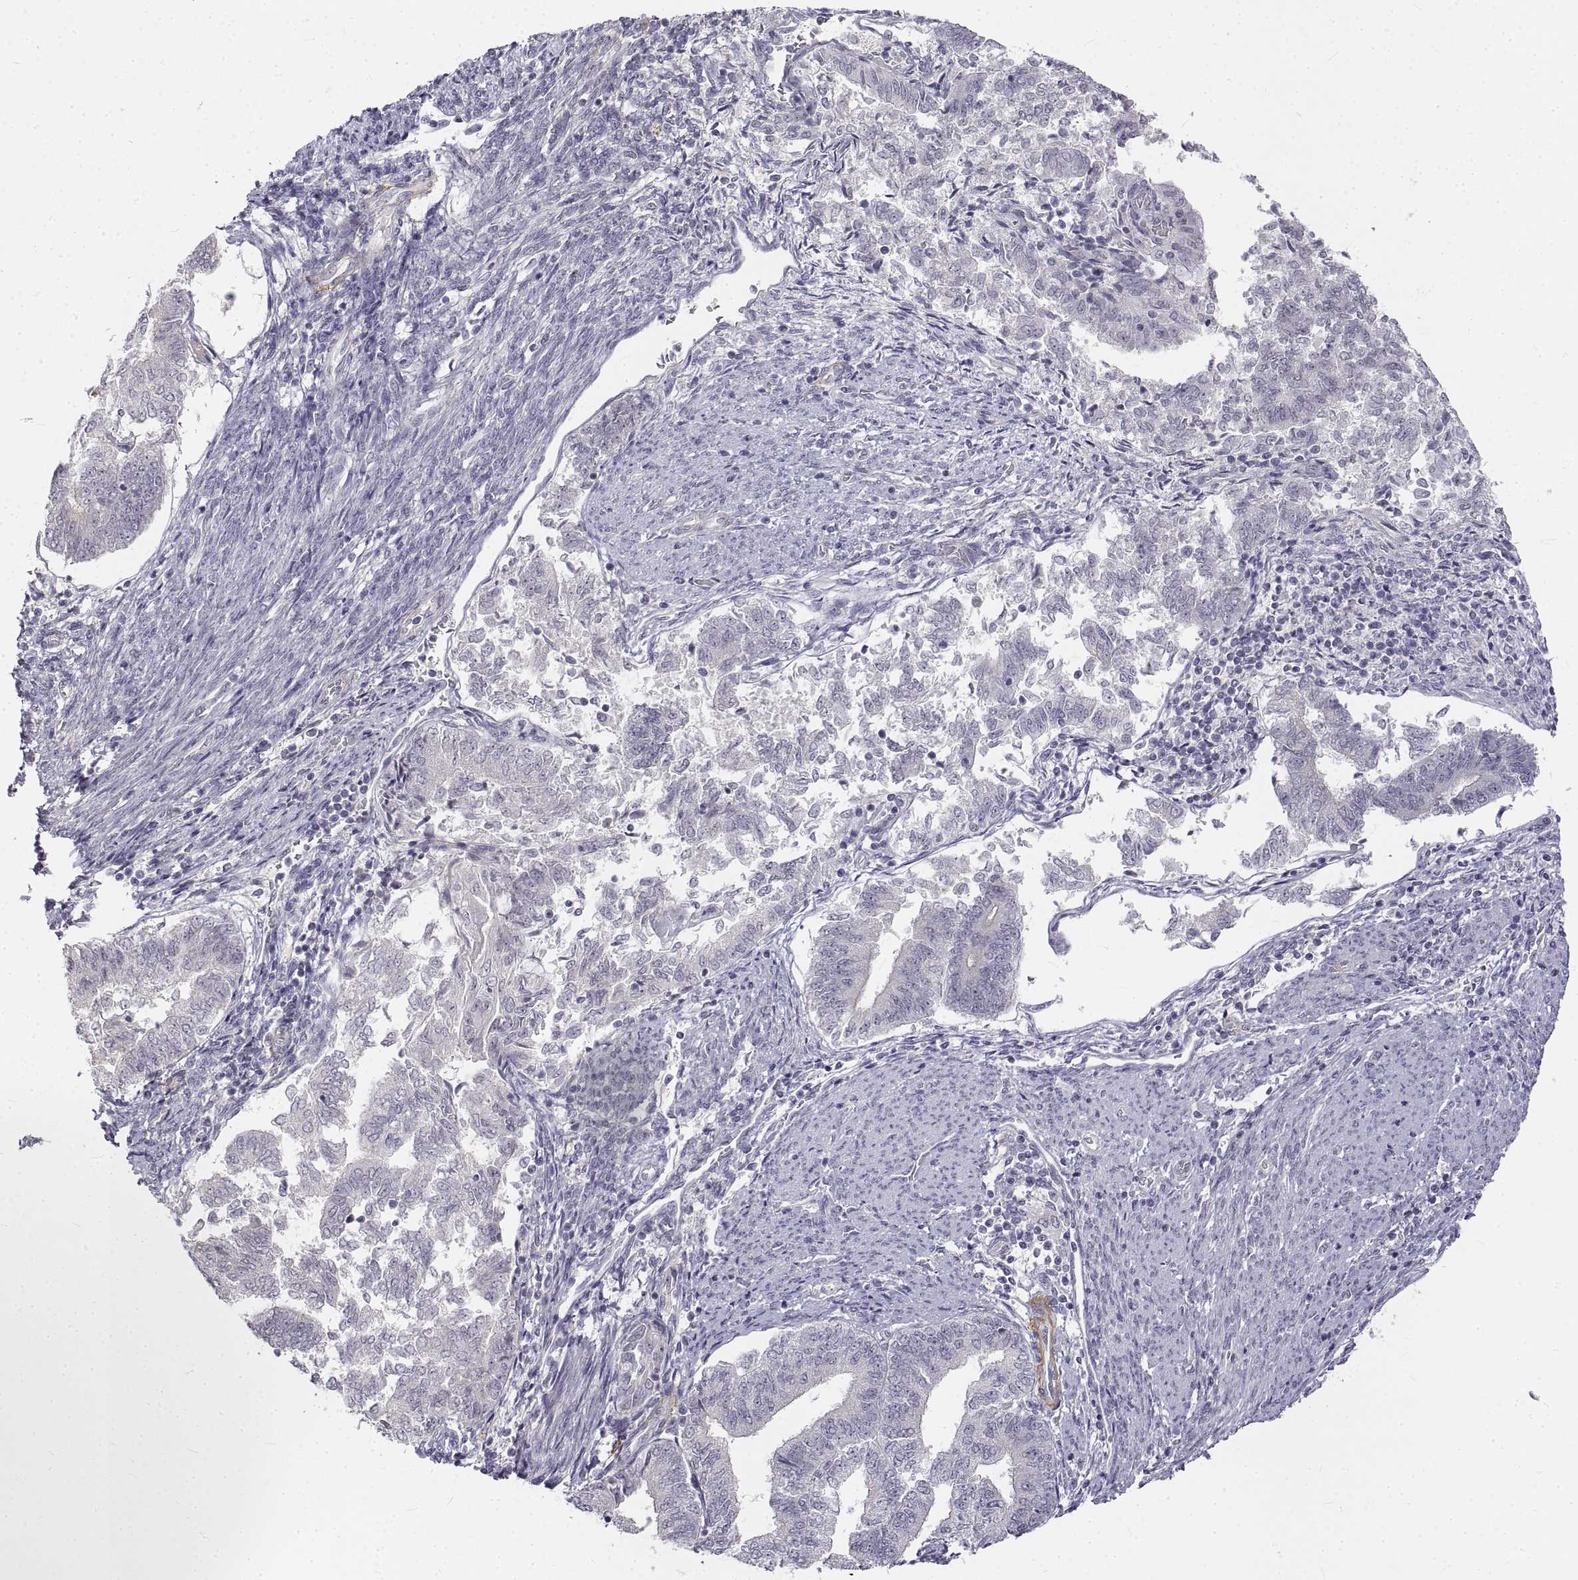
{"staining": {"intensity": "negative", "quantity": "none", "location": "none"}, "tissue": "endometrial cancer", "cell_type": "Tumor cells", "image_type": "cancer", "snomed": [{"axis": "morphology", "description": "Adenocarcinoma, NOS"}, {"axis": "topography", "description": "Endometrium"}], "caption": "IHC of endometrial adenocarcinoma shows no positivity in tumor cells.", "gene": "ANO2", "patient": {"sex": "female", "age": 65}}